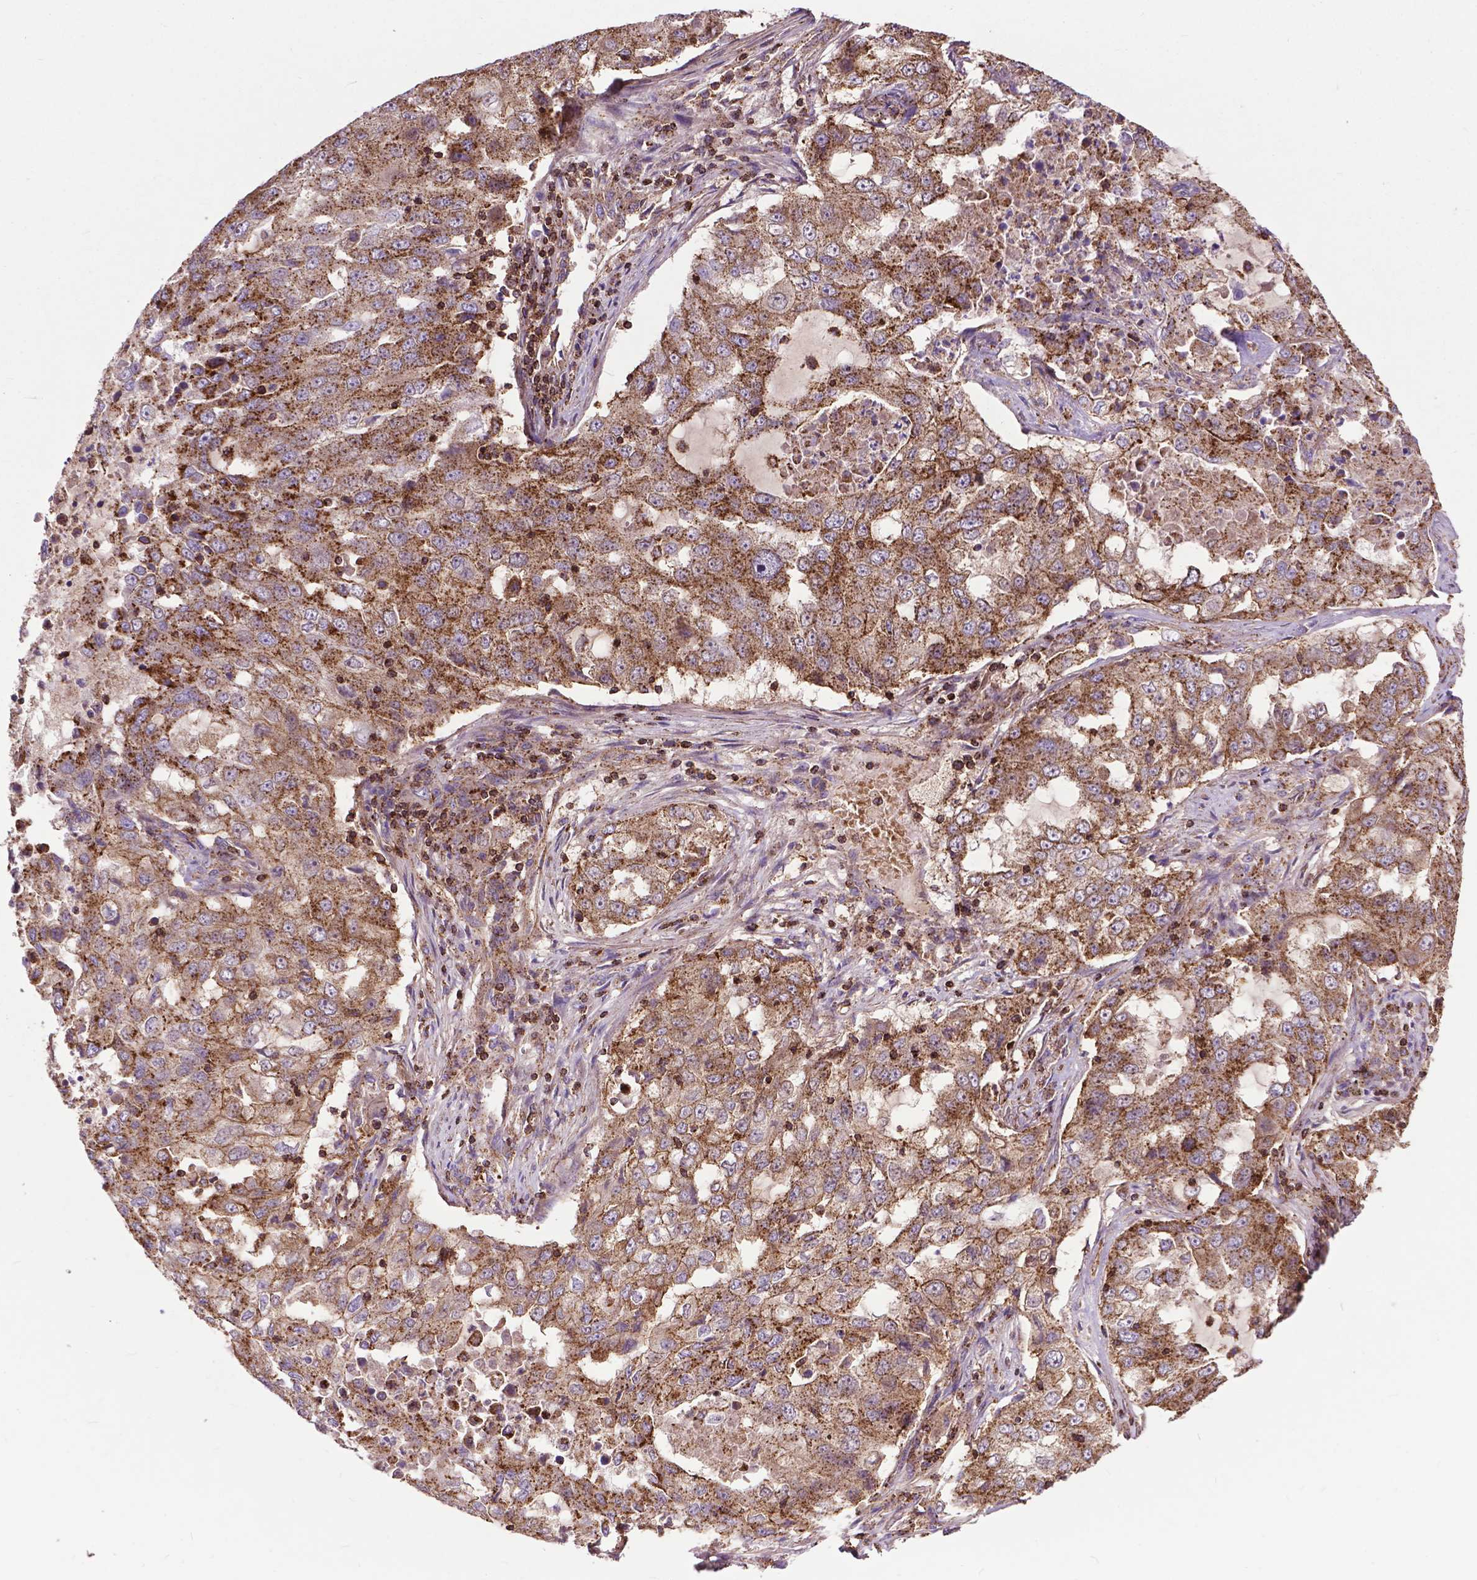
{"staining": {"intensity": "moderate", "quantity": ">75%", "location": "cytoplasmic/membranous"}, "tissue": "lung cancer", "cell_type": "Tumor cells", "image_type": "cancer", "snomed": [{"axis": "morphology", "description": "Adenocarcinoma, NOS"}, {"axis": "topography", "description": "Lung"}], "caption": "This is an image of immunohistochemistry staining of lung adenocarcinoma, which shows moderate expression in the cytoplasmic/membranous of tumor cells.", "gene": "CHMP4A", "patient": {"sex": "female", "age": 61}}